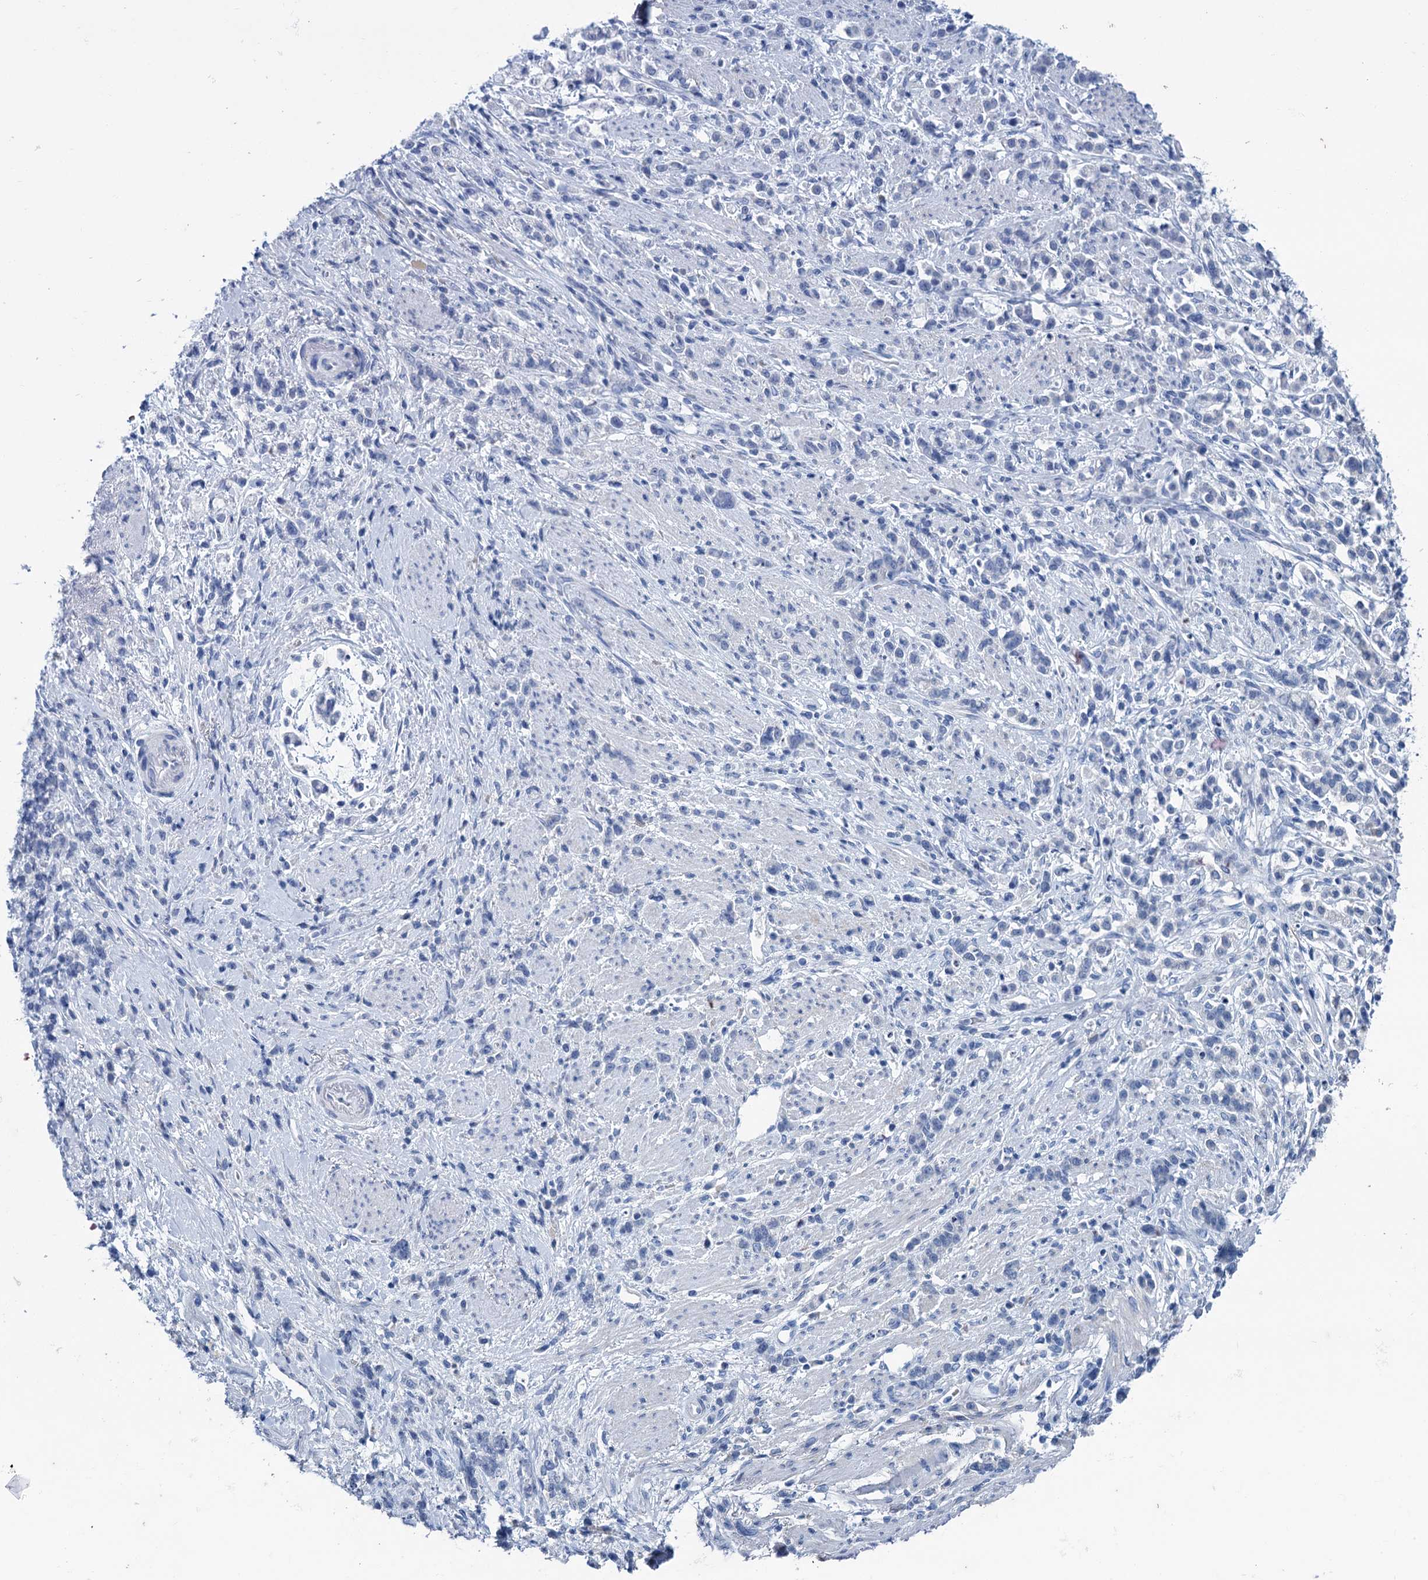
{"staining": {"intensity": "negative", "quantity": "none", "location": "none"}, "tissue": "stomach cancer", "cell_type": "Tumor cells", "image_type": "cancer", "snomed": [{"axis": "morphology", "description": "Adenocarcinoma, NOS"}, {"axis": "topography", "description": "Stomach"}], "caption": "Tumor cells are negative for brown protein staining in stomach cancer. The staining is performed using DAB (3,3'-diaminobenzidine) brown chromogen with nuclei counter-stained in using hematoxylin.", "gene": "MYOZ3", "patient": {"sex": "female", "age": 60}}